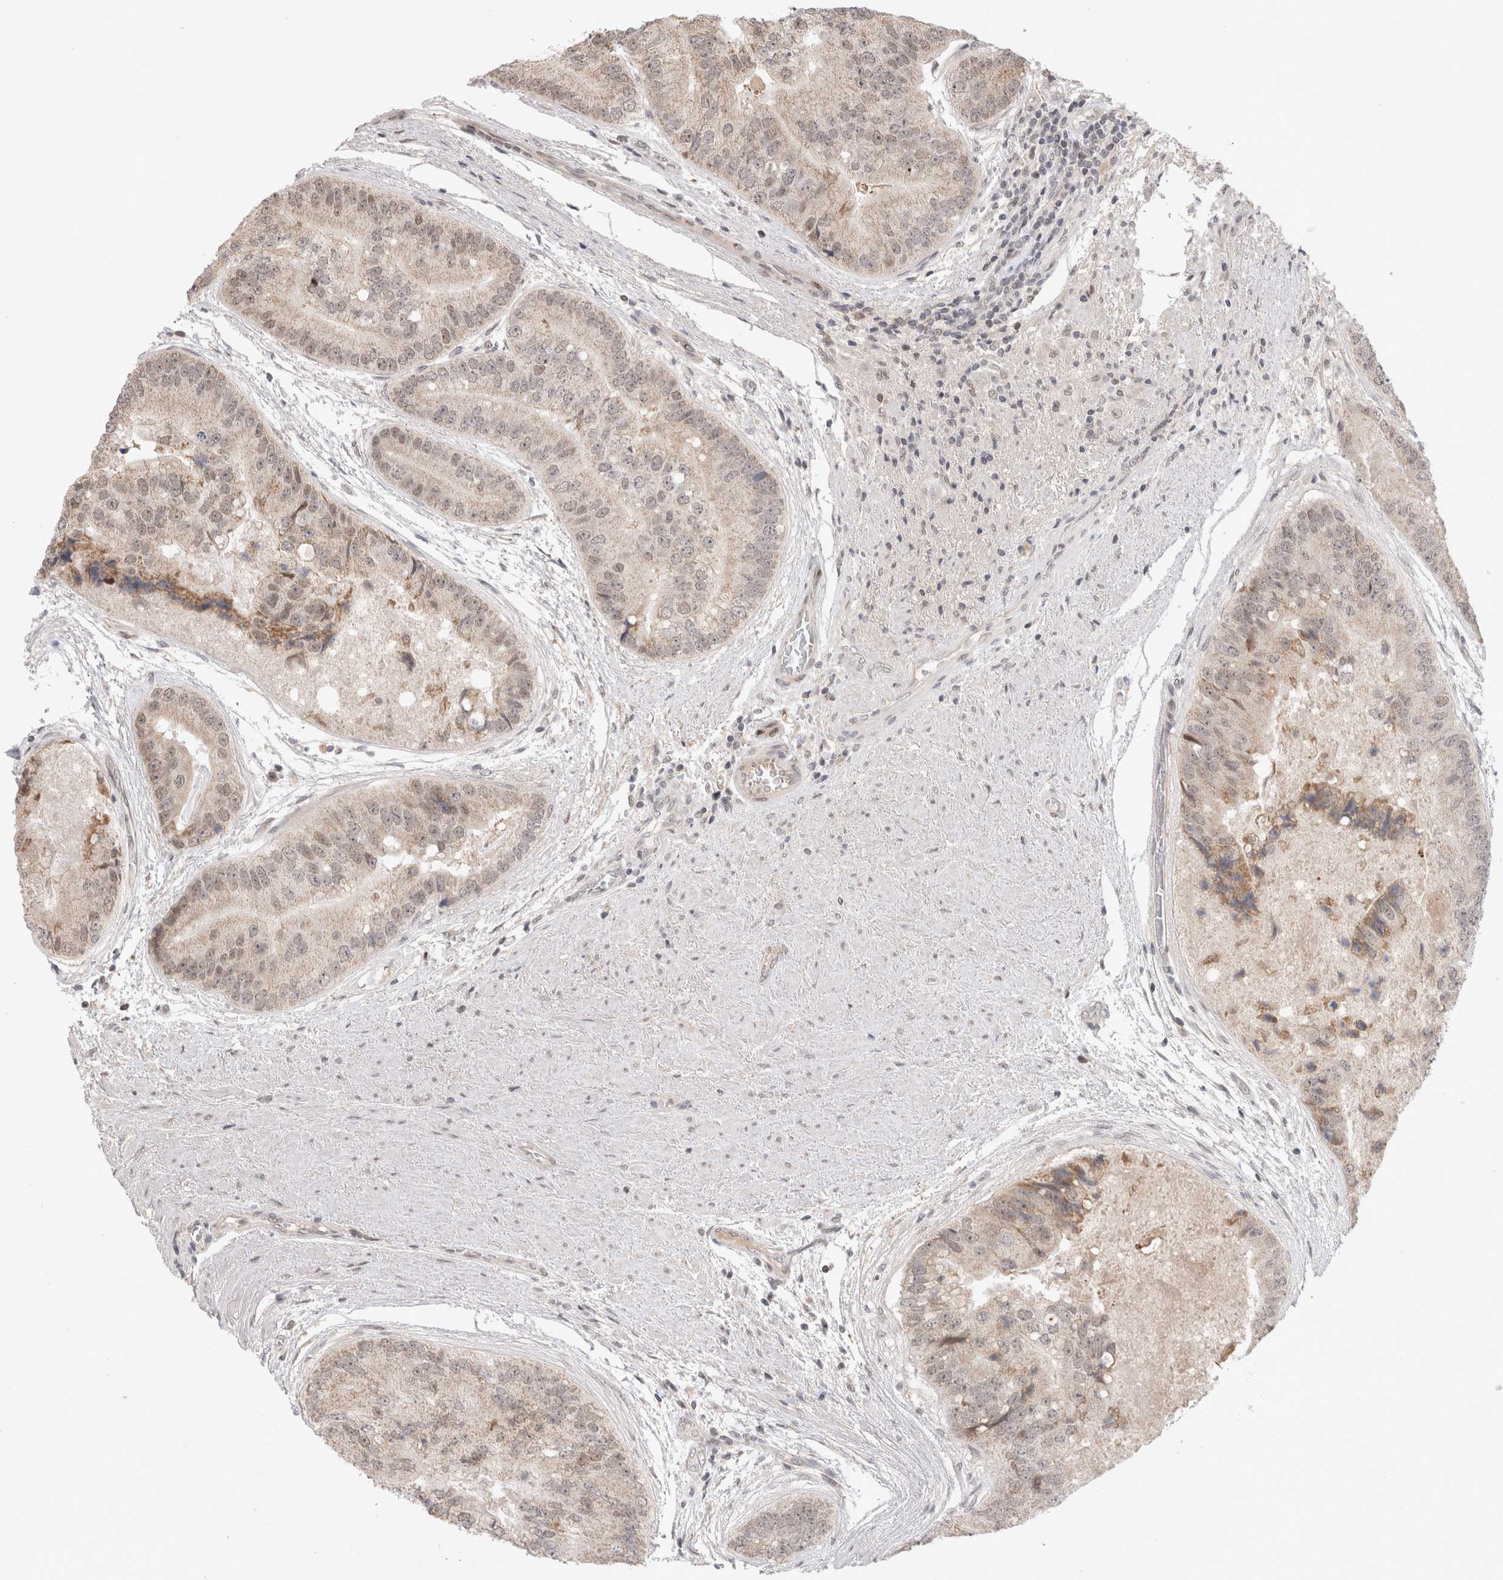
{"staining": {"intensity": "weak", "quantity": "25%-75%", "location": "cytoplasmic/membranous,nuclear"}, "tissue": "prostate cancer", "cell_type": "Tumor cells", "image_type": "cancer", "snomed": [{"axis": "morphology", "description": "Adenocarcinoma, High grade"}, {"axis": "topography", "description": "Prostate"}], "caption": "Immunohistochemical staining of high-grade adenocarcinoma (prostate) shows low levels of weak cytoplasmic/membranous and nuclear positivity in approximately 25%-75% of tumor cells. The protein of interest is stained brown, and the nuclei are stained in blue (DAB (3,3'-diaminobenzidine) IHC with brightfield microscopy, high magnification).", "gene": "SYDE2", "patient": {"sex": "male", "age": 70}}